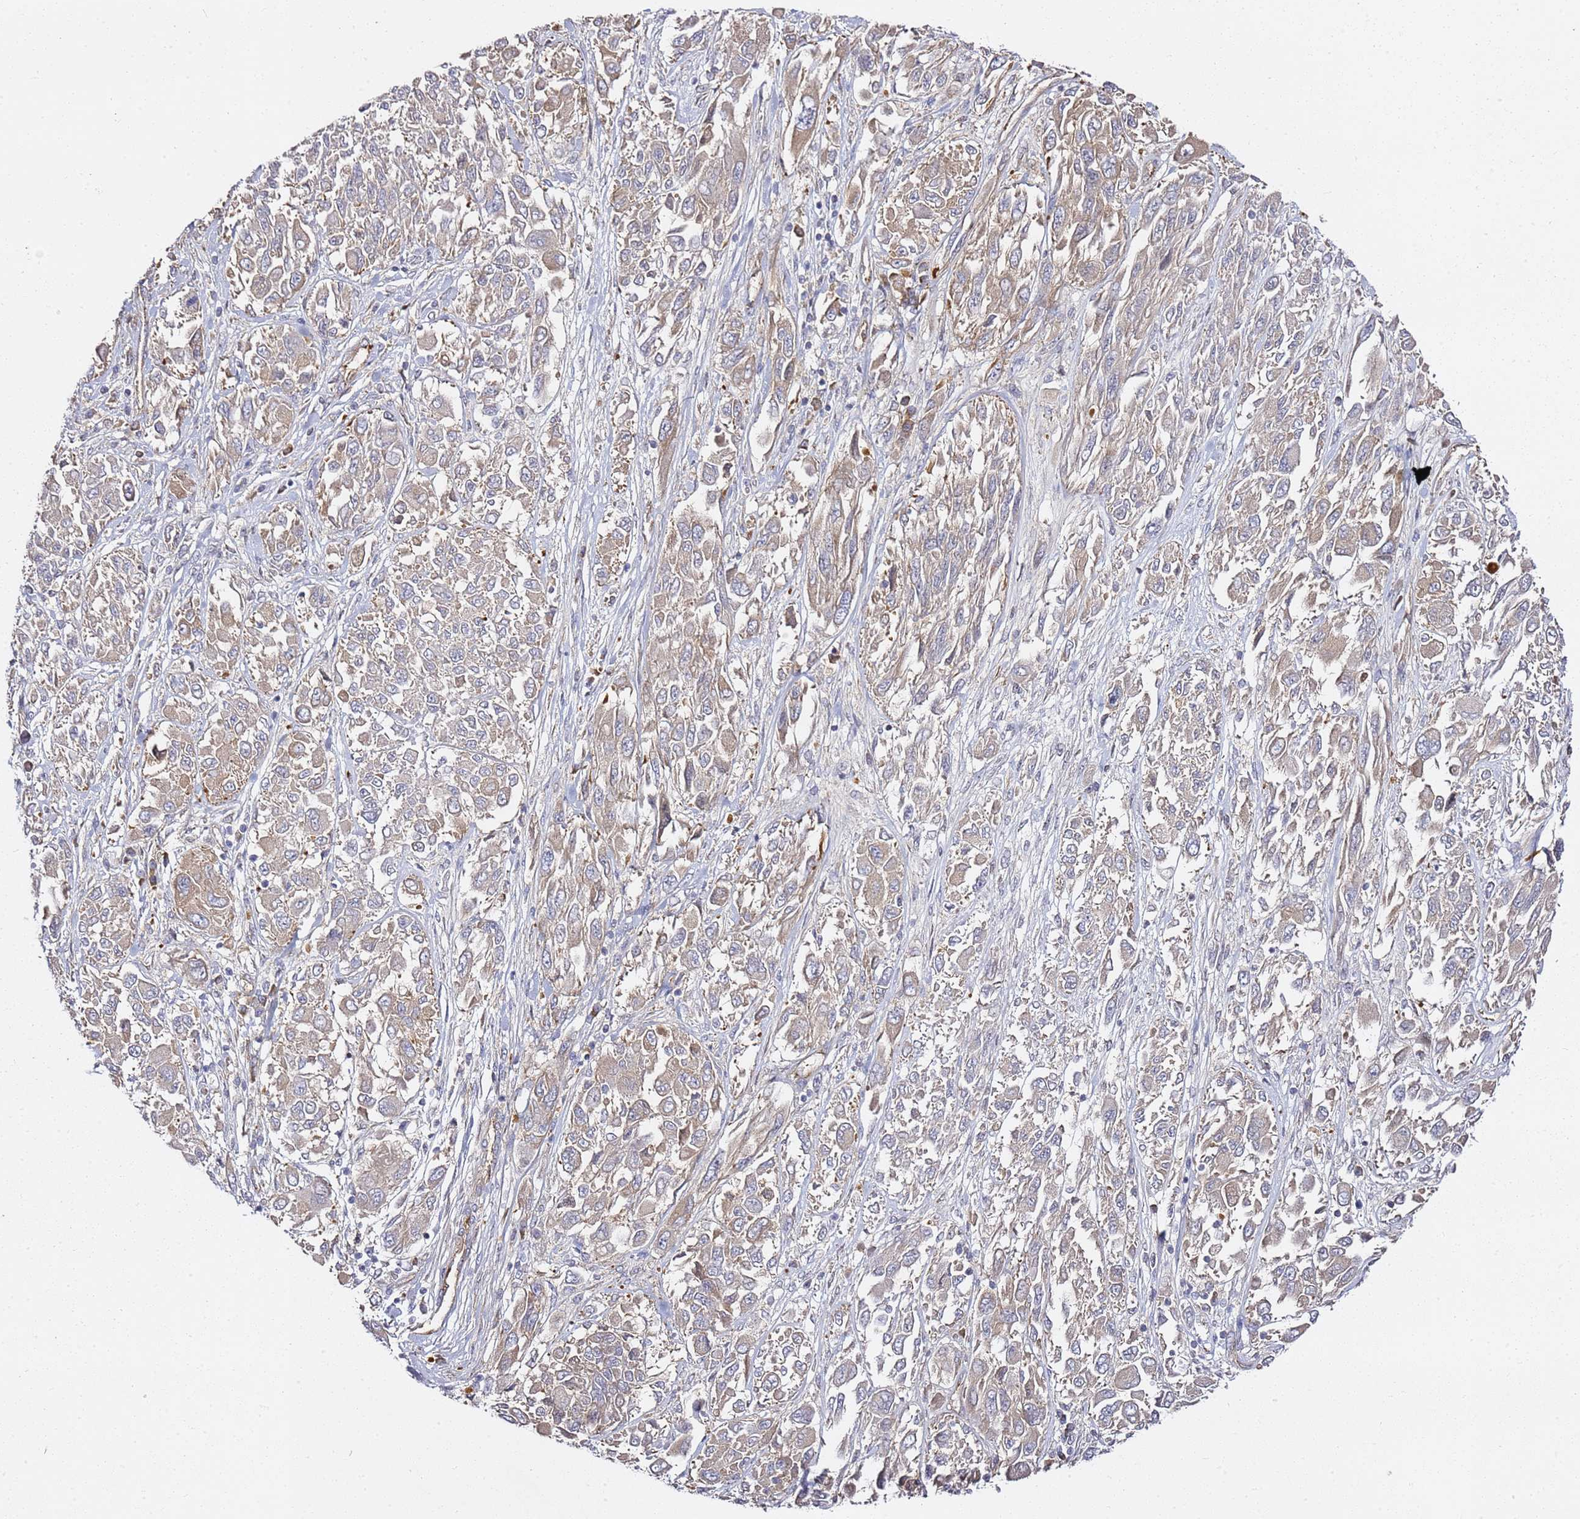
{"staining": {"intensity": "weak", "quantity": "<25%", "location": "cytoplasmic/membranous"}, "tissue": "melanoma", "cell_type": "Tumor cells", "image_type": "cancer", "snomed": [{"axis": "morphology", "description": "Malignant melanoma, NOS"}, {"axis": "topography", "description": "Skin"}], "caption": "Immunohistochemical staining of malignant melanoma demonstrates no significant expression in tumor cells.", "gene": "EPS8L1", "patient": {"sex": "female", "age": 91}}